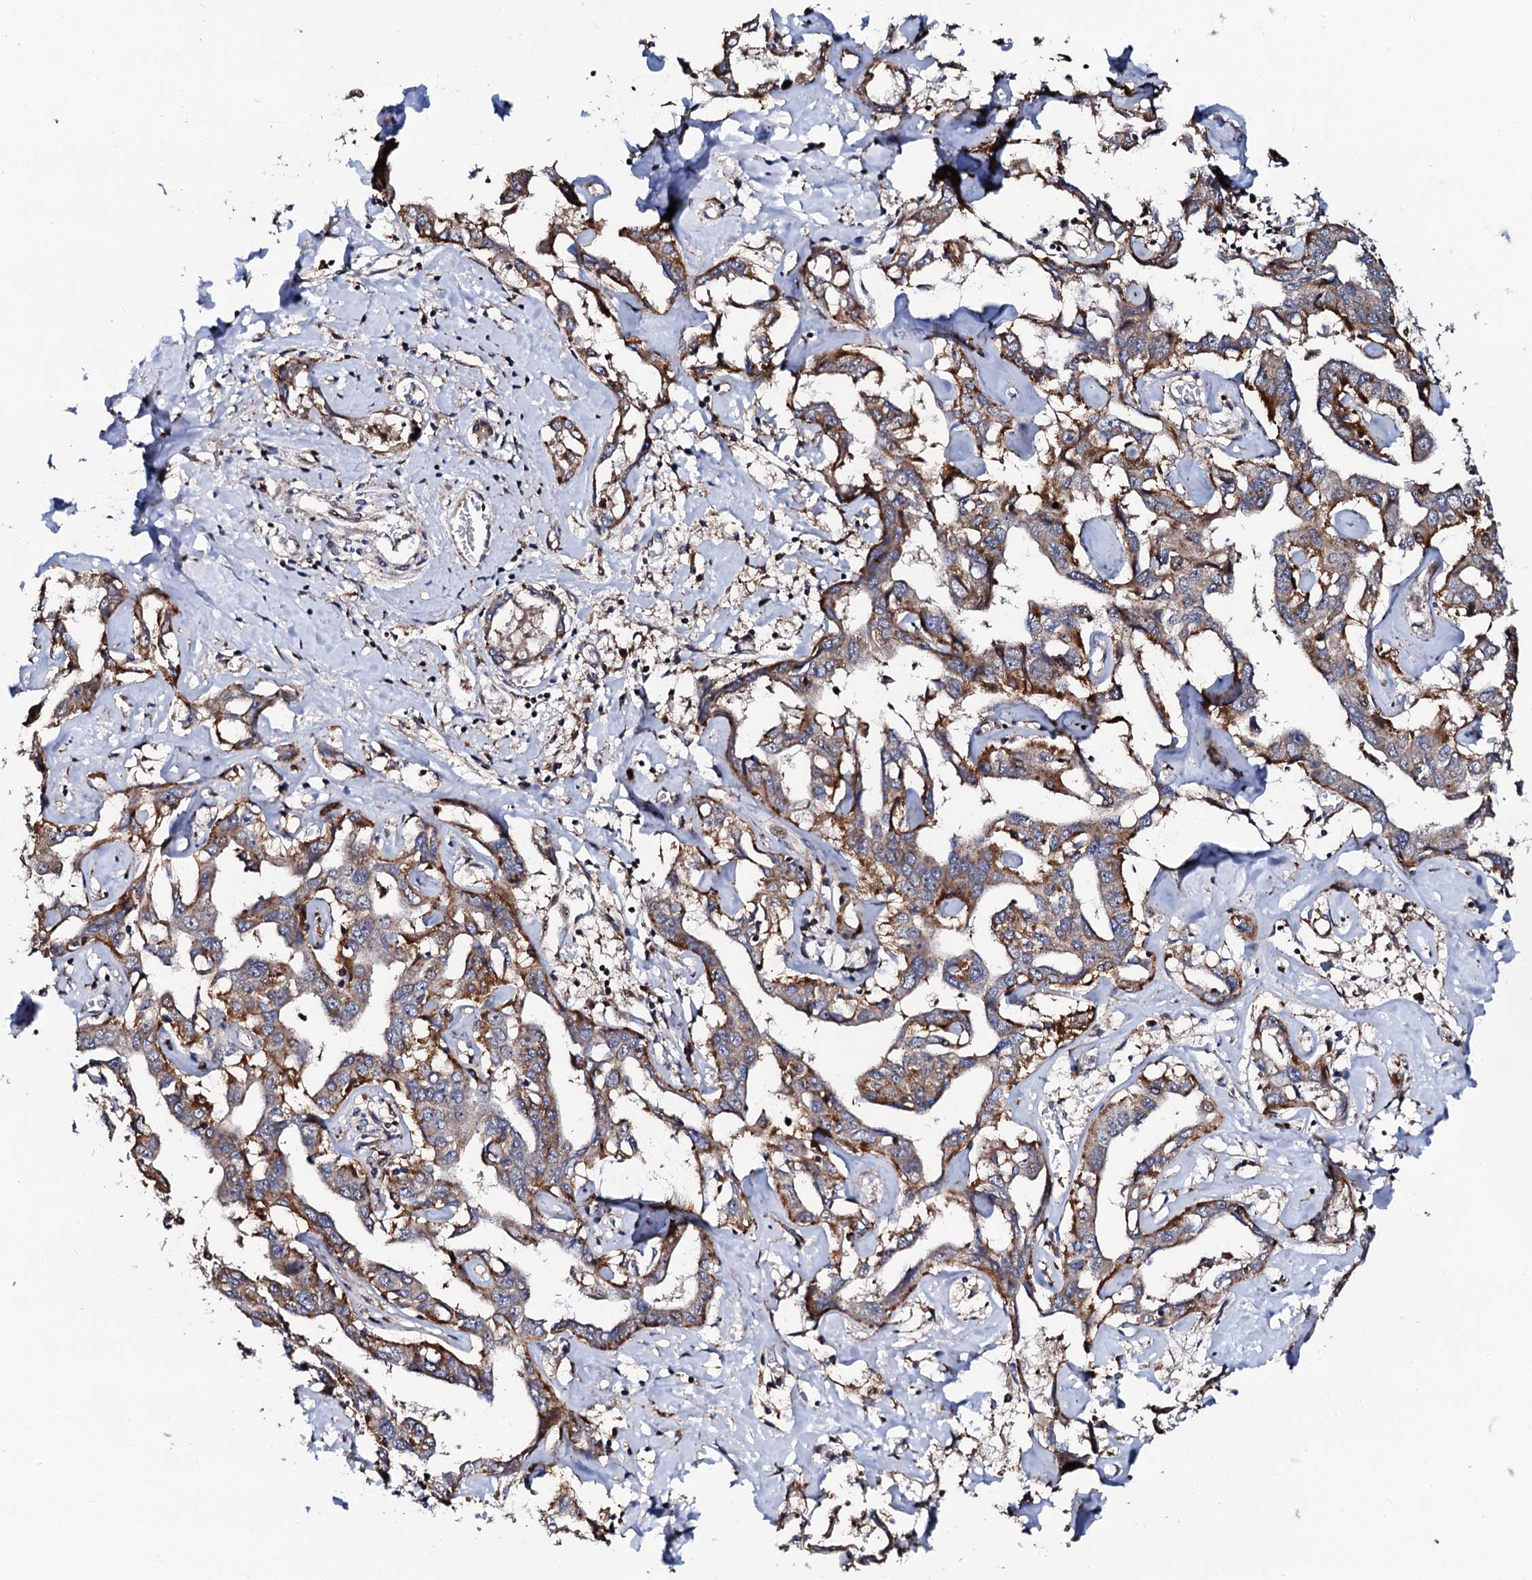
{"staining": {"intensity": "moderate", "quantity": ">75%", "location": "cytoplasmic/membranous"}, "tissue": "liver cancer", "cell_type": "Tumor cells", "image_type": "cancer", "snomed": [{"axis": "morphology", "description": "Cholangiocarcinoma"}, {"axis": "topography", "description": "Liver"}], "caption": "DAB immunohistochemical staining of human liver cholangiocarcinoma demonstrates moderate cytoplasmic/membranous protein positivity in about >75% of tumor cells. (DAB IHC, brown staining for protein, blue staining for nuclei).", "gene": "TCIRG1", "patient": {"sex": "male", "age": 59}}